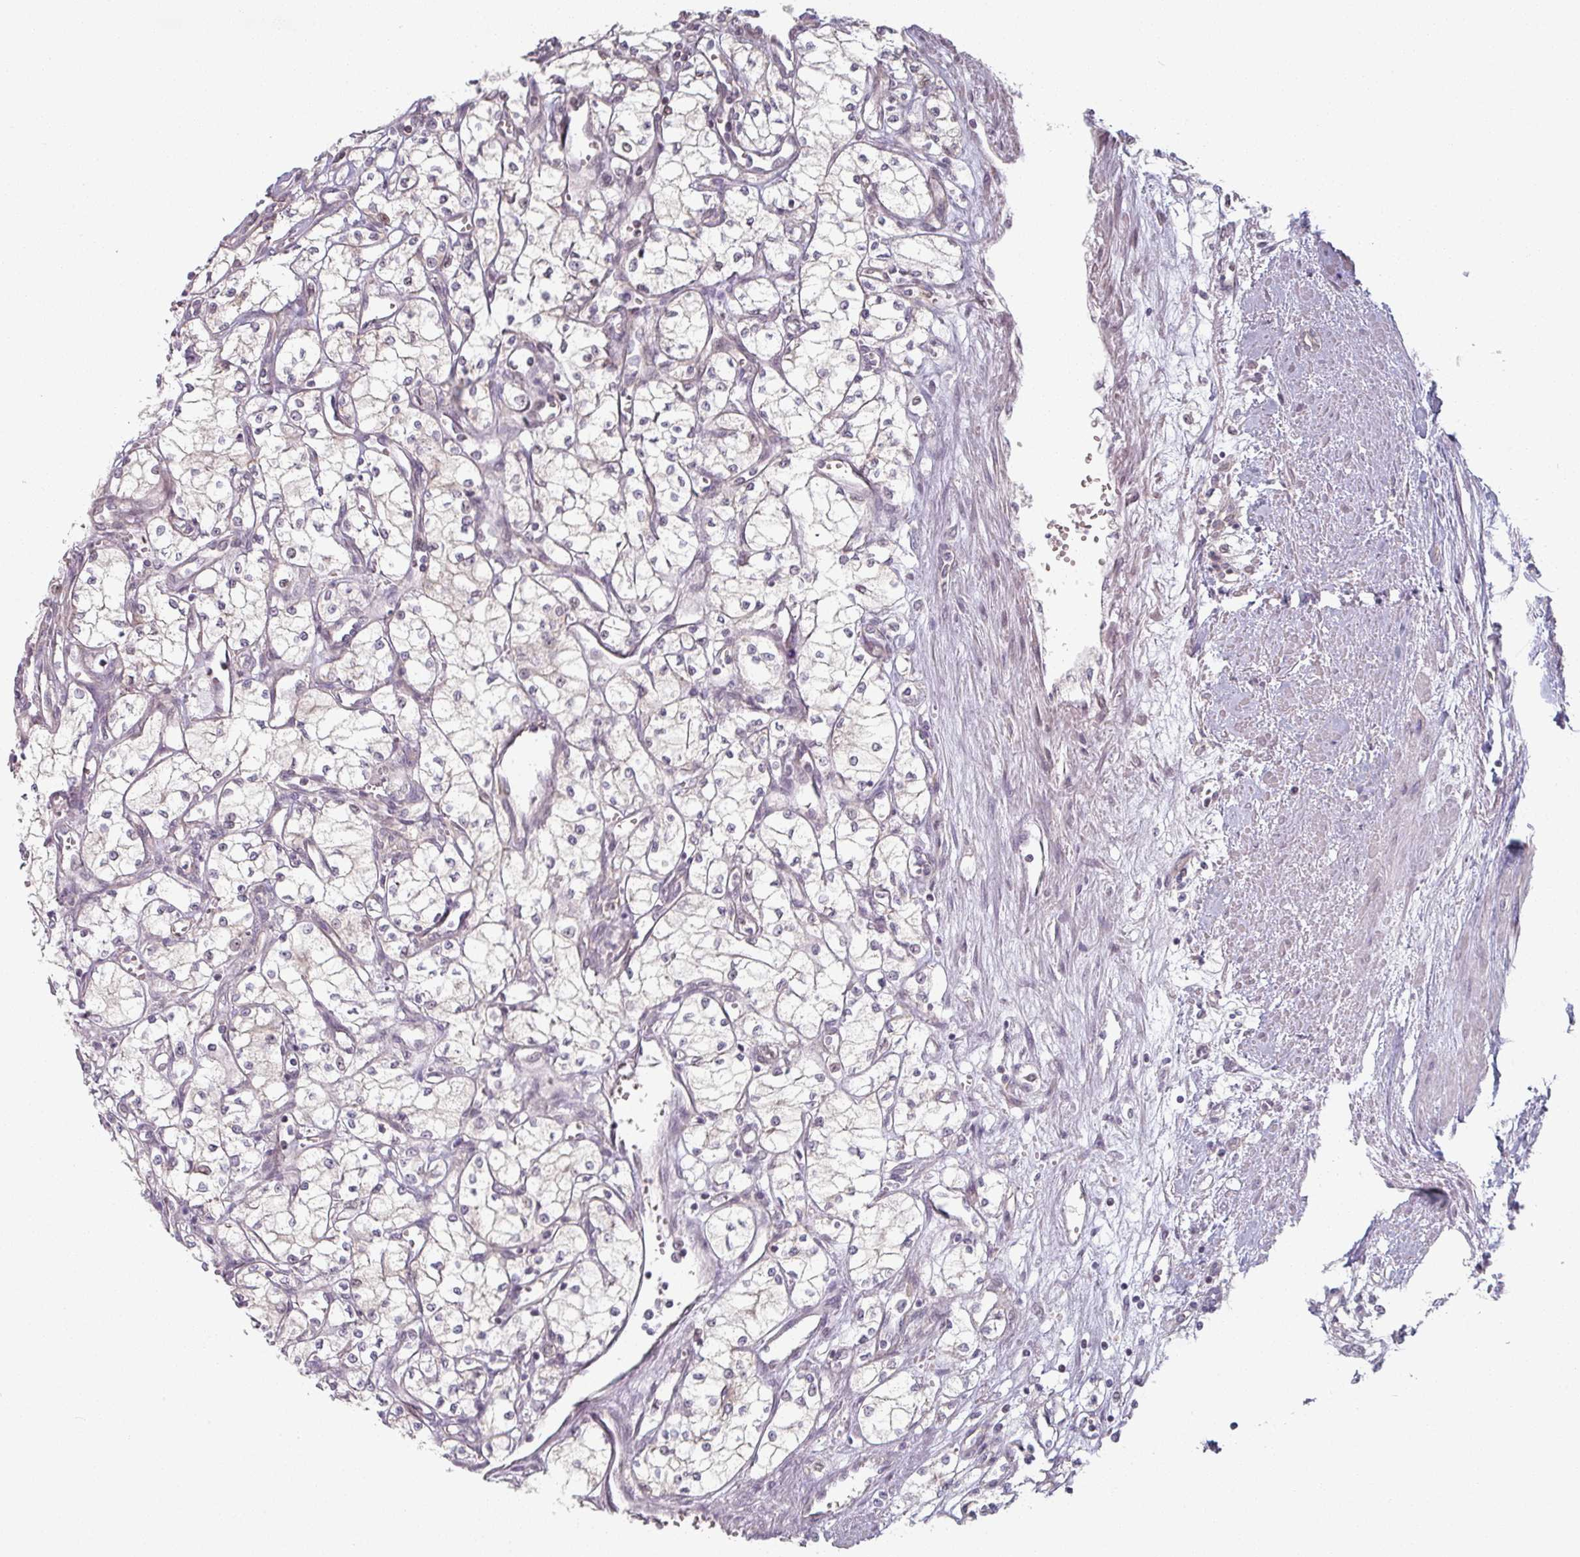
{"staining": {"intensity": "negative", "quantity": "none", "location": "none"}, "tissue": "renal cancer", "cell_type": "Tumor cells", "image_type": "cancer", "snomed": [{"axis": "morphology", "description": "Adenocarcinoma, NOS"}, {"axis": "topography", "description": "Kidney"}], "caption": "This is an IHC histopathology image of human renal cancer. There is no staining in tumor cells.", "gene": "PLEKHJ1", "patient": {"sex": "male", "age": 59}}